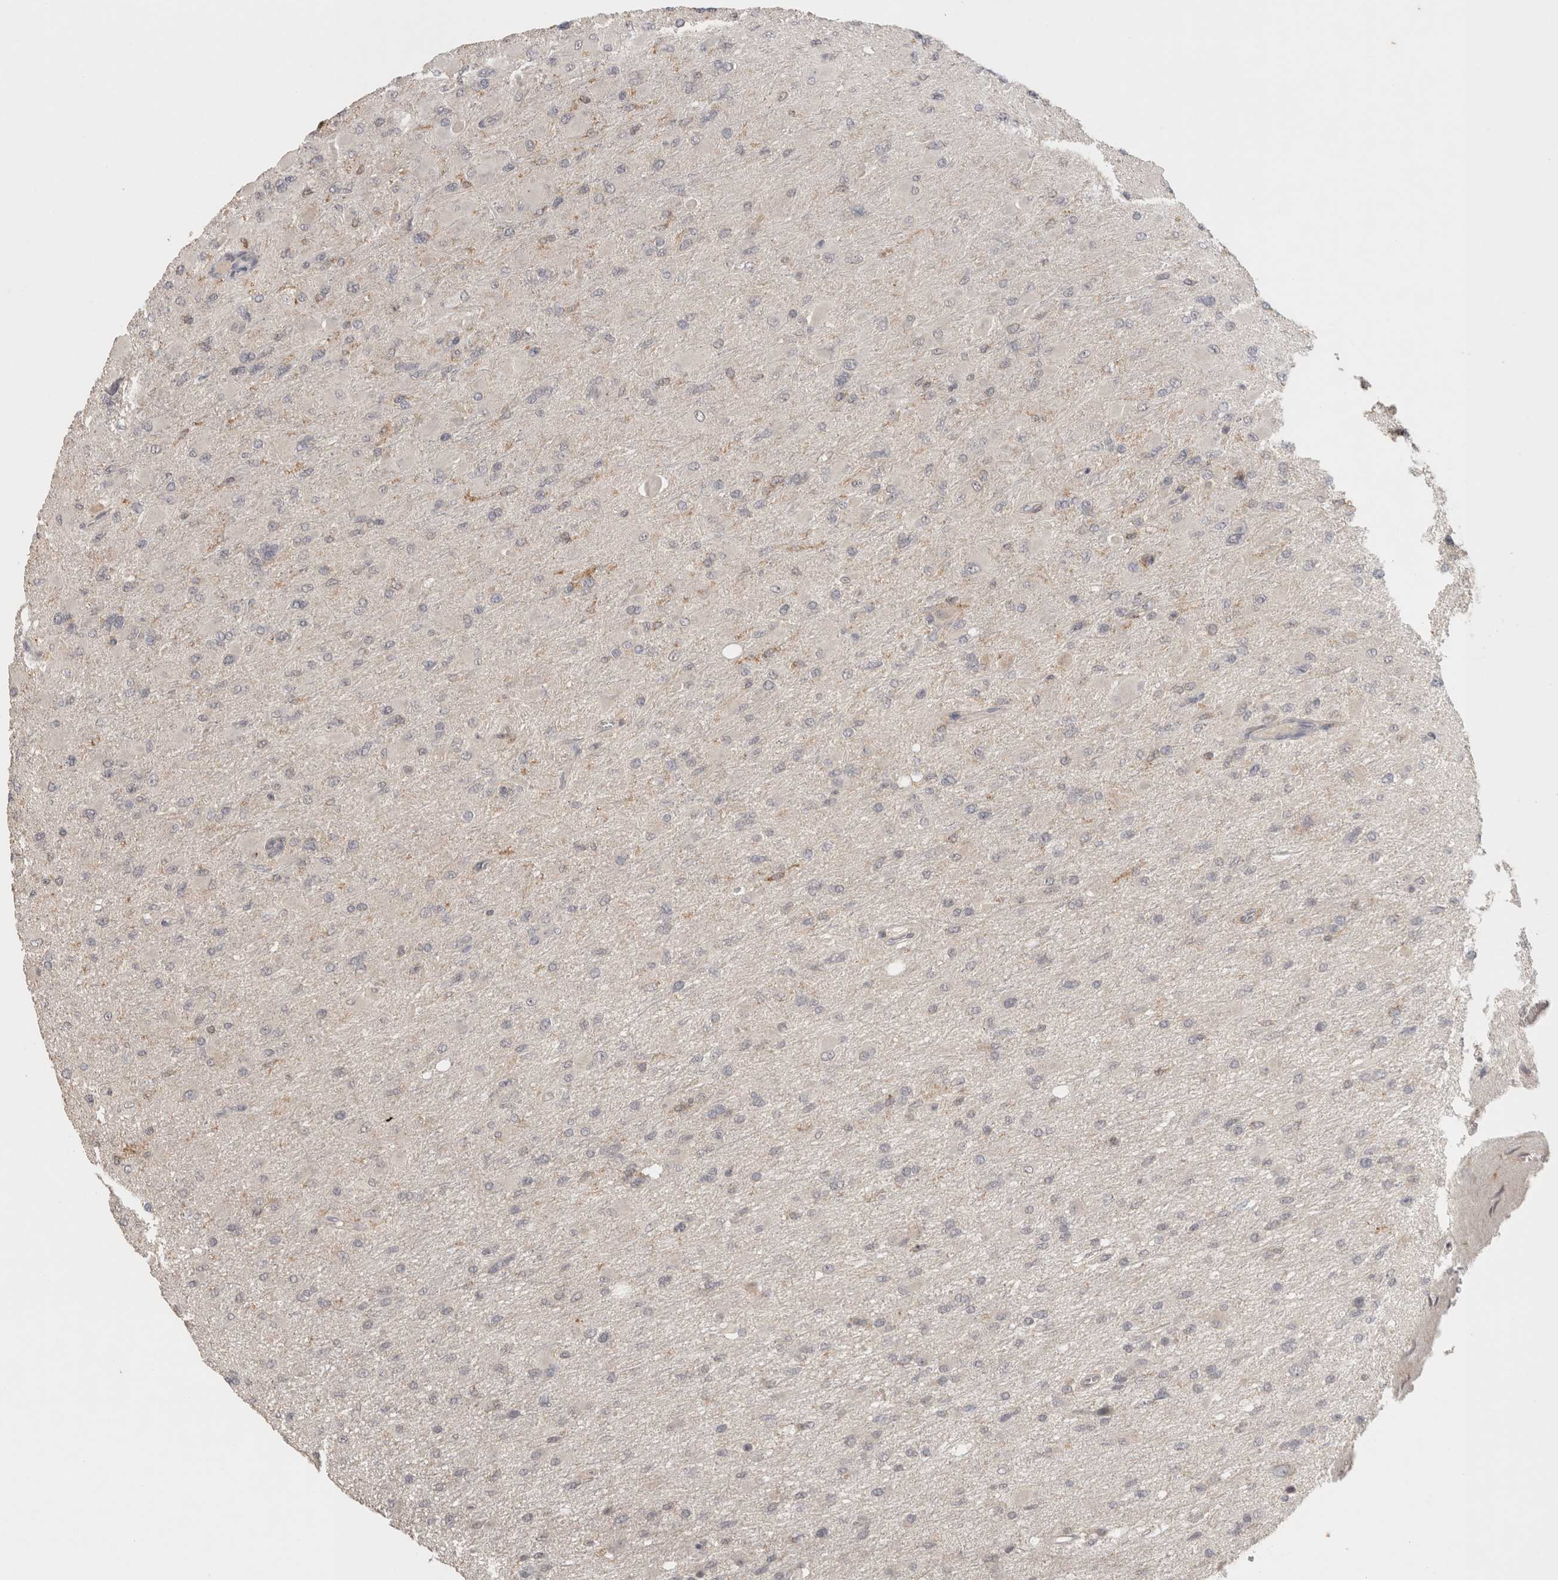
{"staining": {"intensity": "negative", "quantity": "none", "location": "none"}, "tissue": "glioma", "cell_type": "Tumor cells", "image_type": "cancer", "snomed": [{"axis": "morphology", "description": "Glioma, malignant, High grade"}, {"axis": "topography", "description": "Cerebral cortex"}], "caption": "Immunohistochemical staining of glioma displays no significant expression in tumor cells.", "gene": "HAVCR2", "patient": {"sex": "female", "age": 36}}